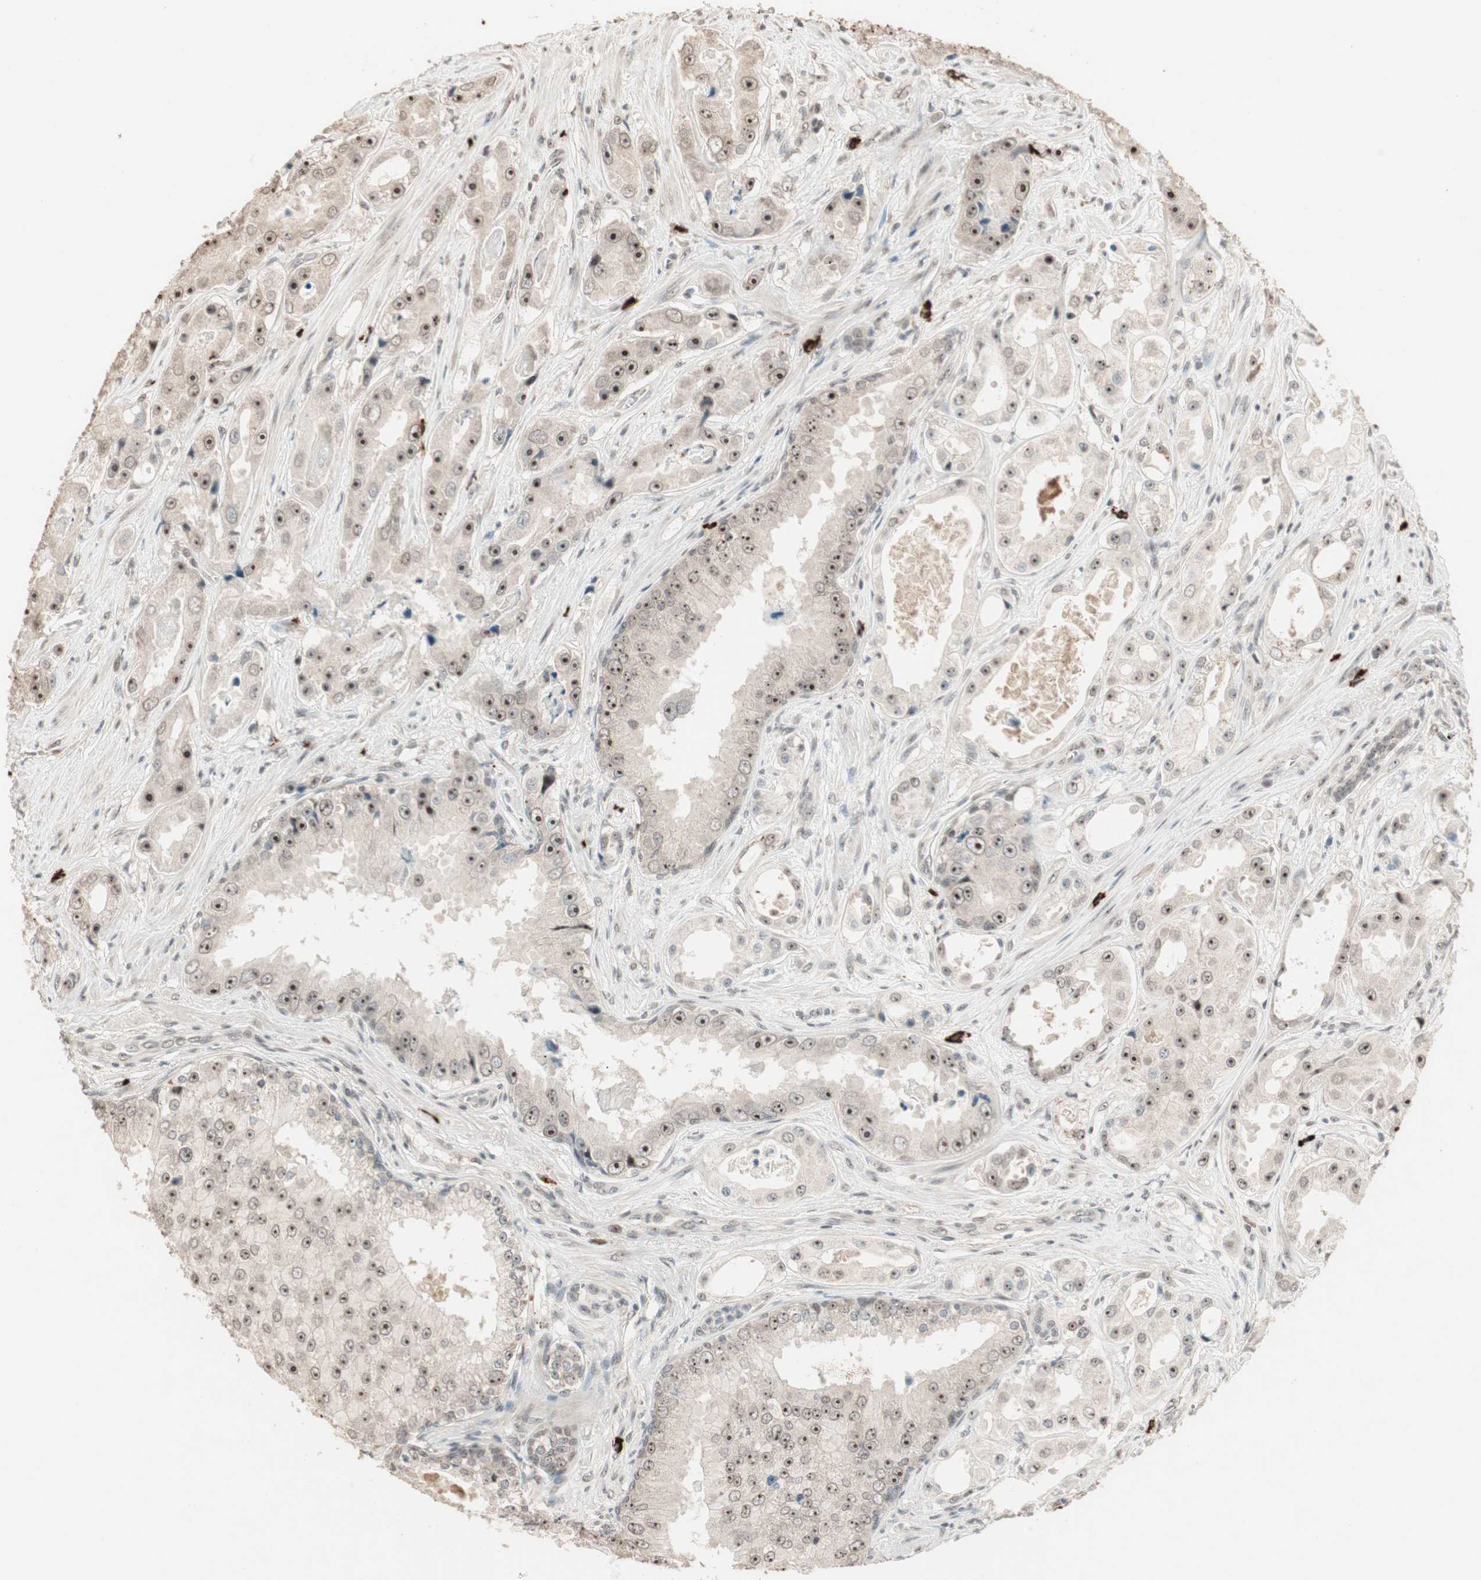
{"staining": {"intensity": "strong", "quantity": ">75%", "location": "nuclear"}, "tissue": "prostate cancer", "cell_type": "Tumor cells", "image_type": "cancer", "snomed": [{"axis": "morphology", "description": "Adenocarcinoma, High grade"}, {"axis": "topography", "description": "Prostate"}], "caption": "Approximately >75% of tumor cells in human prostate cancer (adenocarcinoma (high-grade)) show strong nuclear protein positivity as visualized by brown immunohistochemical staining.", "gene": "ETV4", "patient": {"sex": "male", "age": 73}}